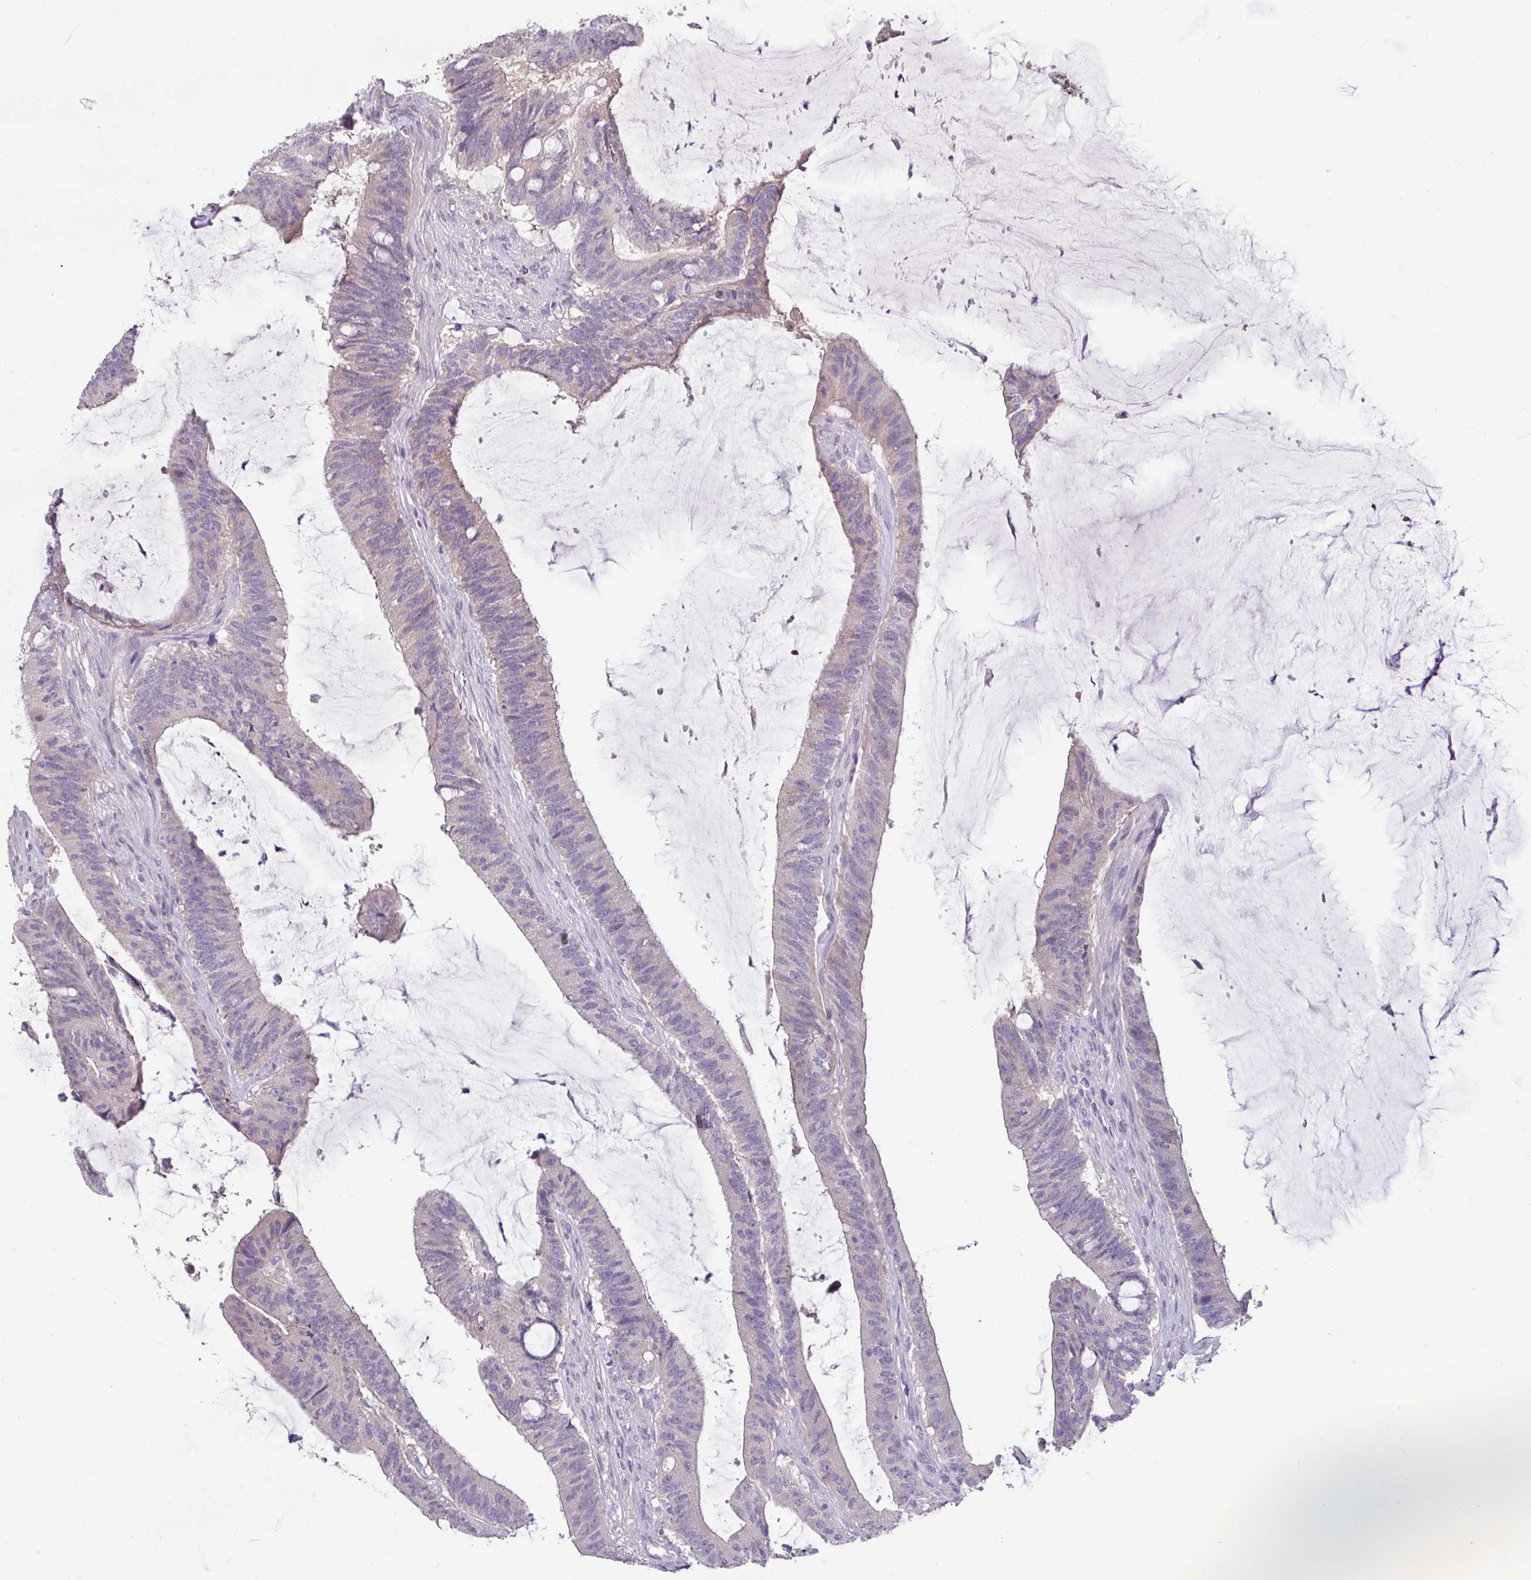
{"staining": {"intensity": "negative", "quantity": "none", "location": "none"}, "tissue": "colorectal cancer", "cell_type": "Tumor cells", "image_type": "cancer", "snomed": [{"axis": "morphology", "description": "Adenocarcinoma, NOS"}, {"axis": "topography", "description": "Colon"}], "caption": "IHC micrograph of neoplastic tissue: human colorectal cancer stained with DAB displays no significant protein staining in tumor cells.", "gene": "PAX8", "patient": {"sex": "female", "age": 43}}